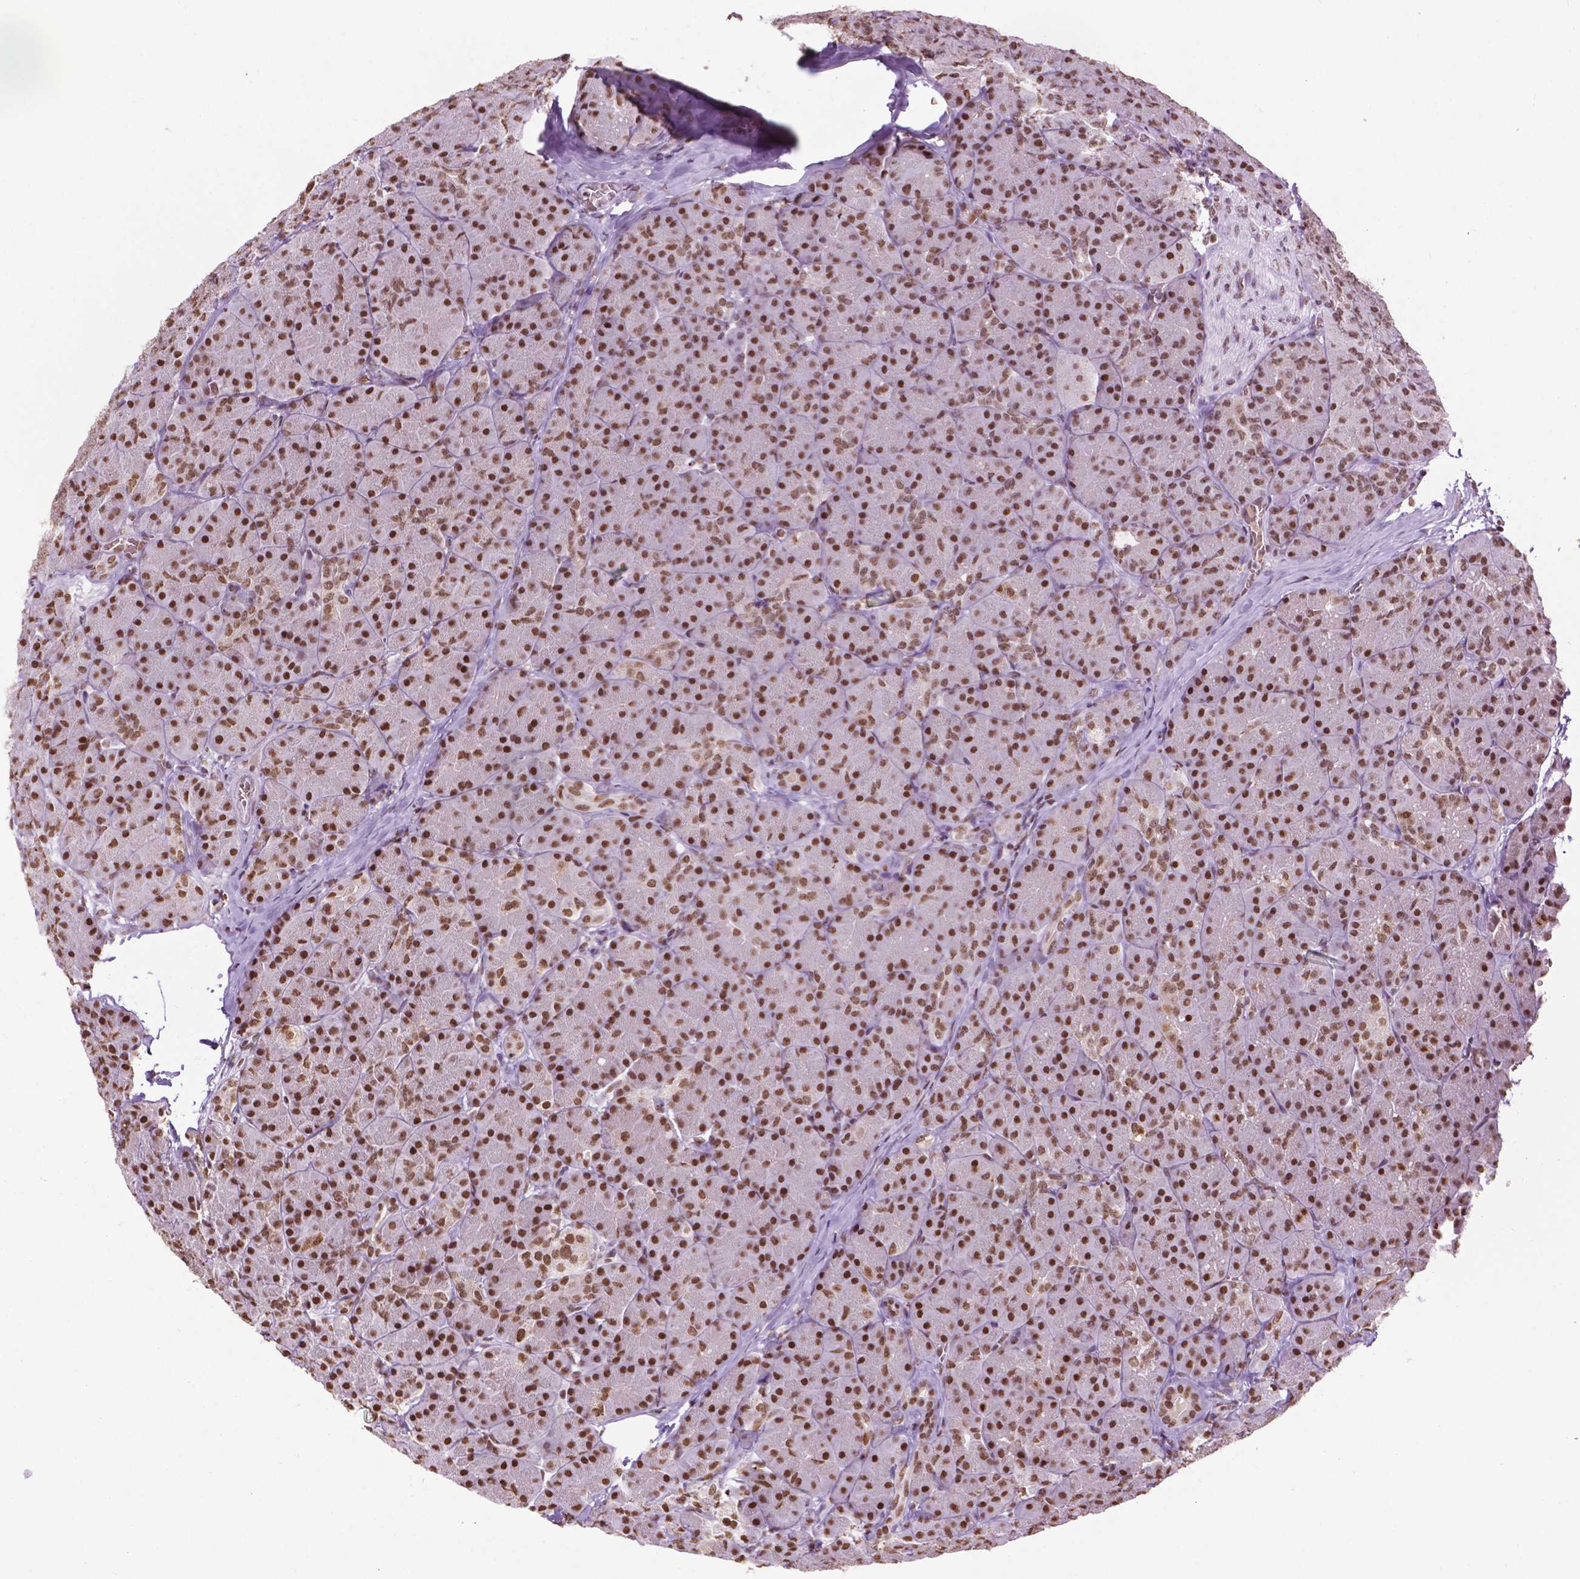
{"staining": {"intensity": "strong", "quantity": ">75%", "location": "nuclear"}, "tissue": "pancreas", "cell_type": "Exocrine glandular cells", "image_type": "normal", "snomed": [{"axis": "morphology", "description": "Normal tissue, NOS"}, {"axis": "topography", "description": "Pancreas"}], "caption": "Pancreas stained with IHC demonstrates strong nuclear expression in about >75% of exocrine glandular cells. The protein of interest is stained brown, and the nuclei are stained in blue (DAB IHC with brightfield microscopy, high magnification).", "gene": "COL23A1", "patient": {"sex": "male", "age": 57}}